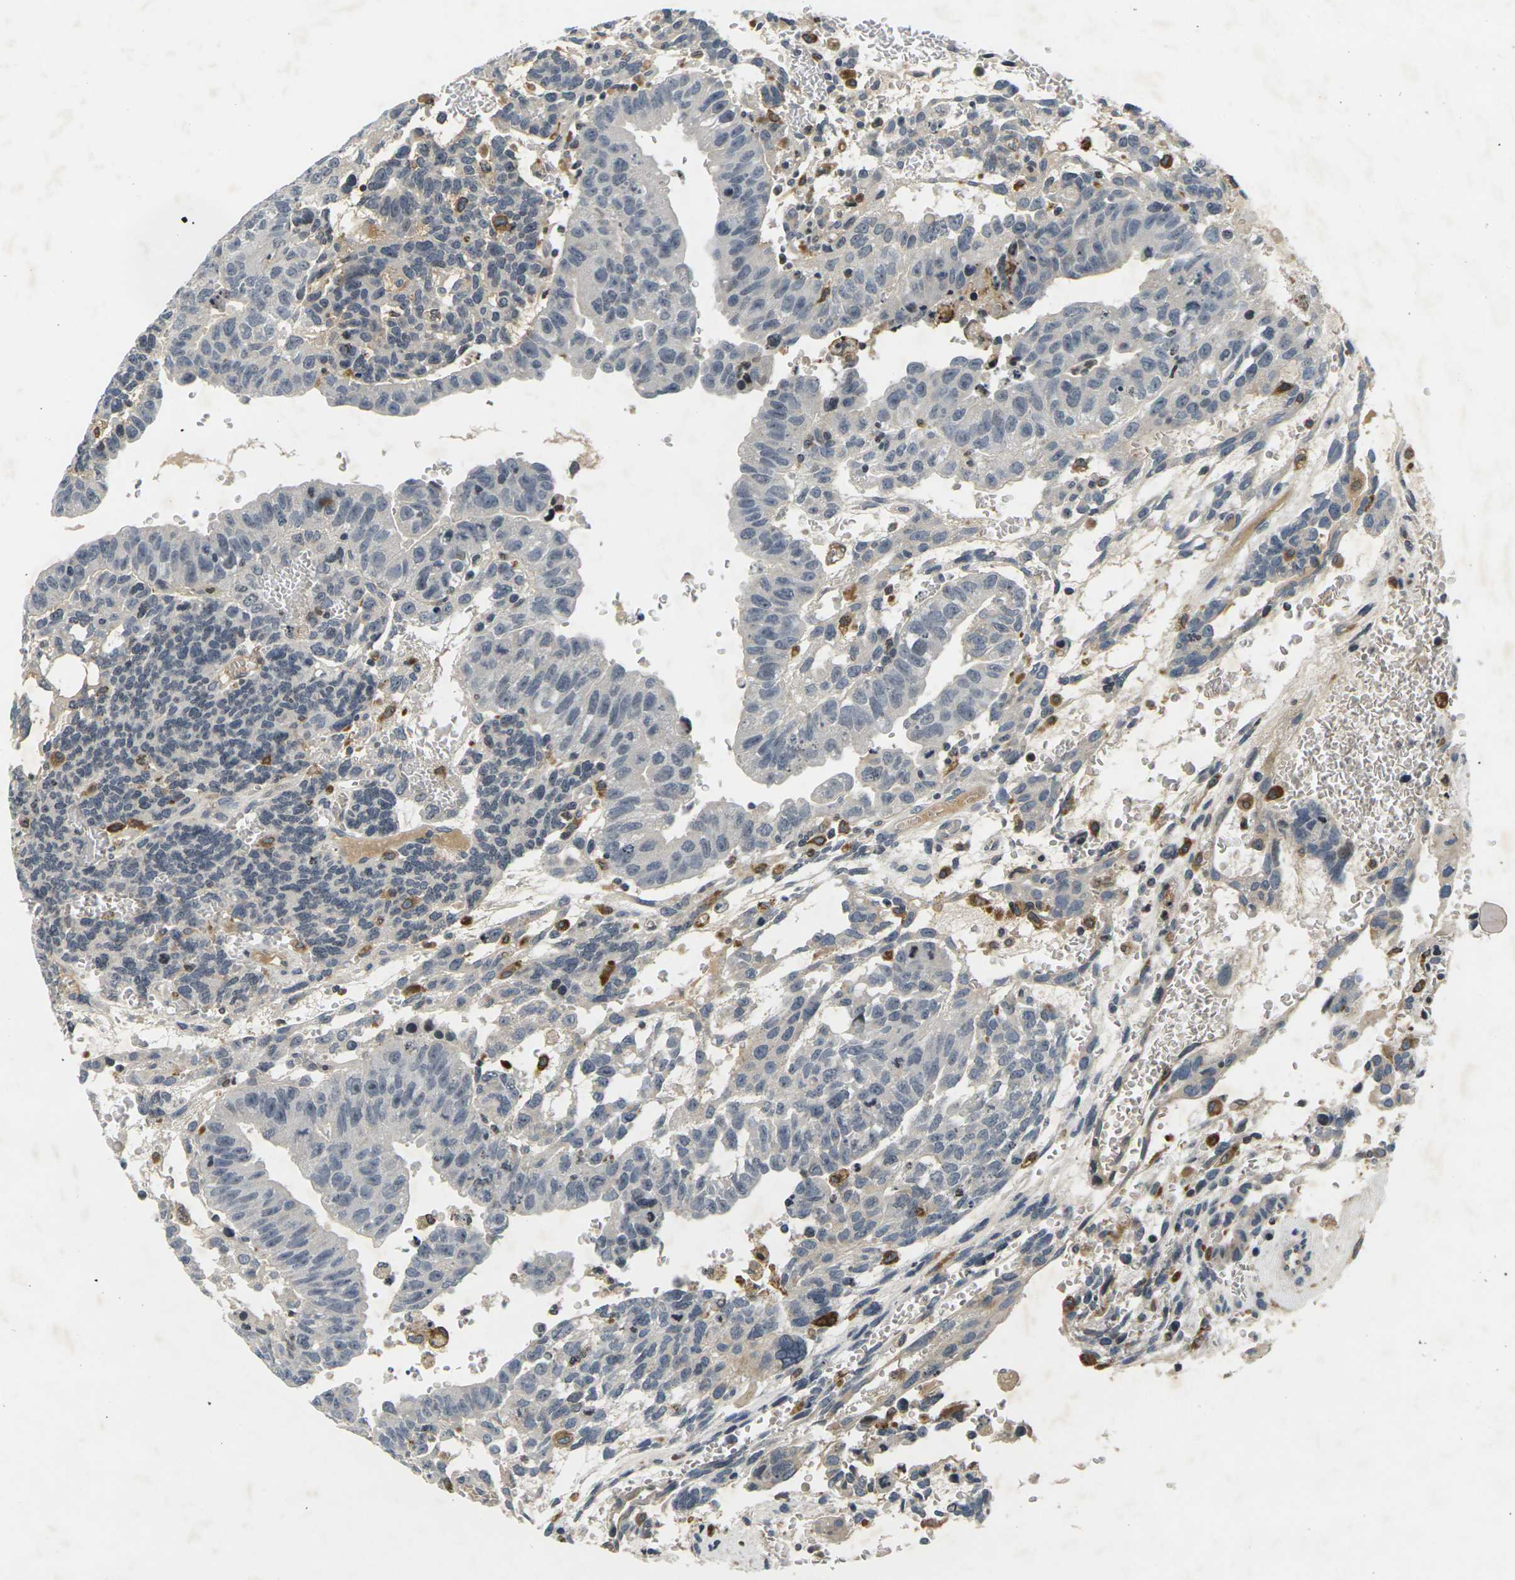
{"staining": {"intensity": "negative", "quantity": "none", "location": "none"}, "tissue": "testis cancer", "cell_type": "Tumor cells", "image_type": "cancer", "snomed": [{"axis": "morphology", "description": "Seminoma, NOS"}, {"axis": "morphology", "description": "Carcinoma, Embryonal, NOS"}, {"axis": "topography", "description": "Testis"}], "caption": "The image shows no staining of tumor cells in testis cancer (embryonal carcinoma).", "gene": "C1QC", "patient": {"sex": "male", "age": 52}}